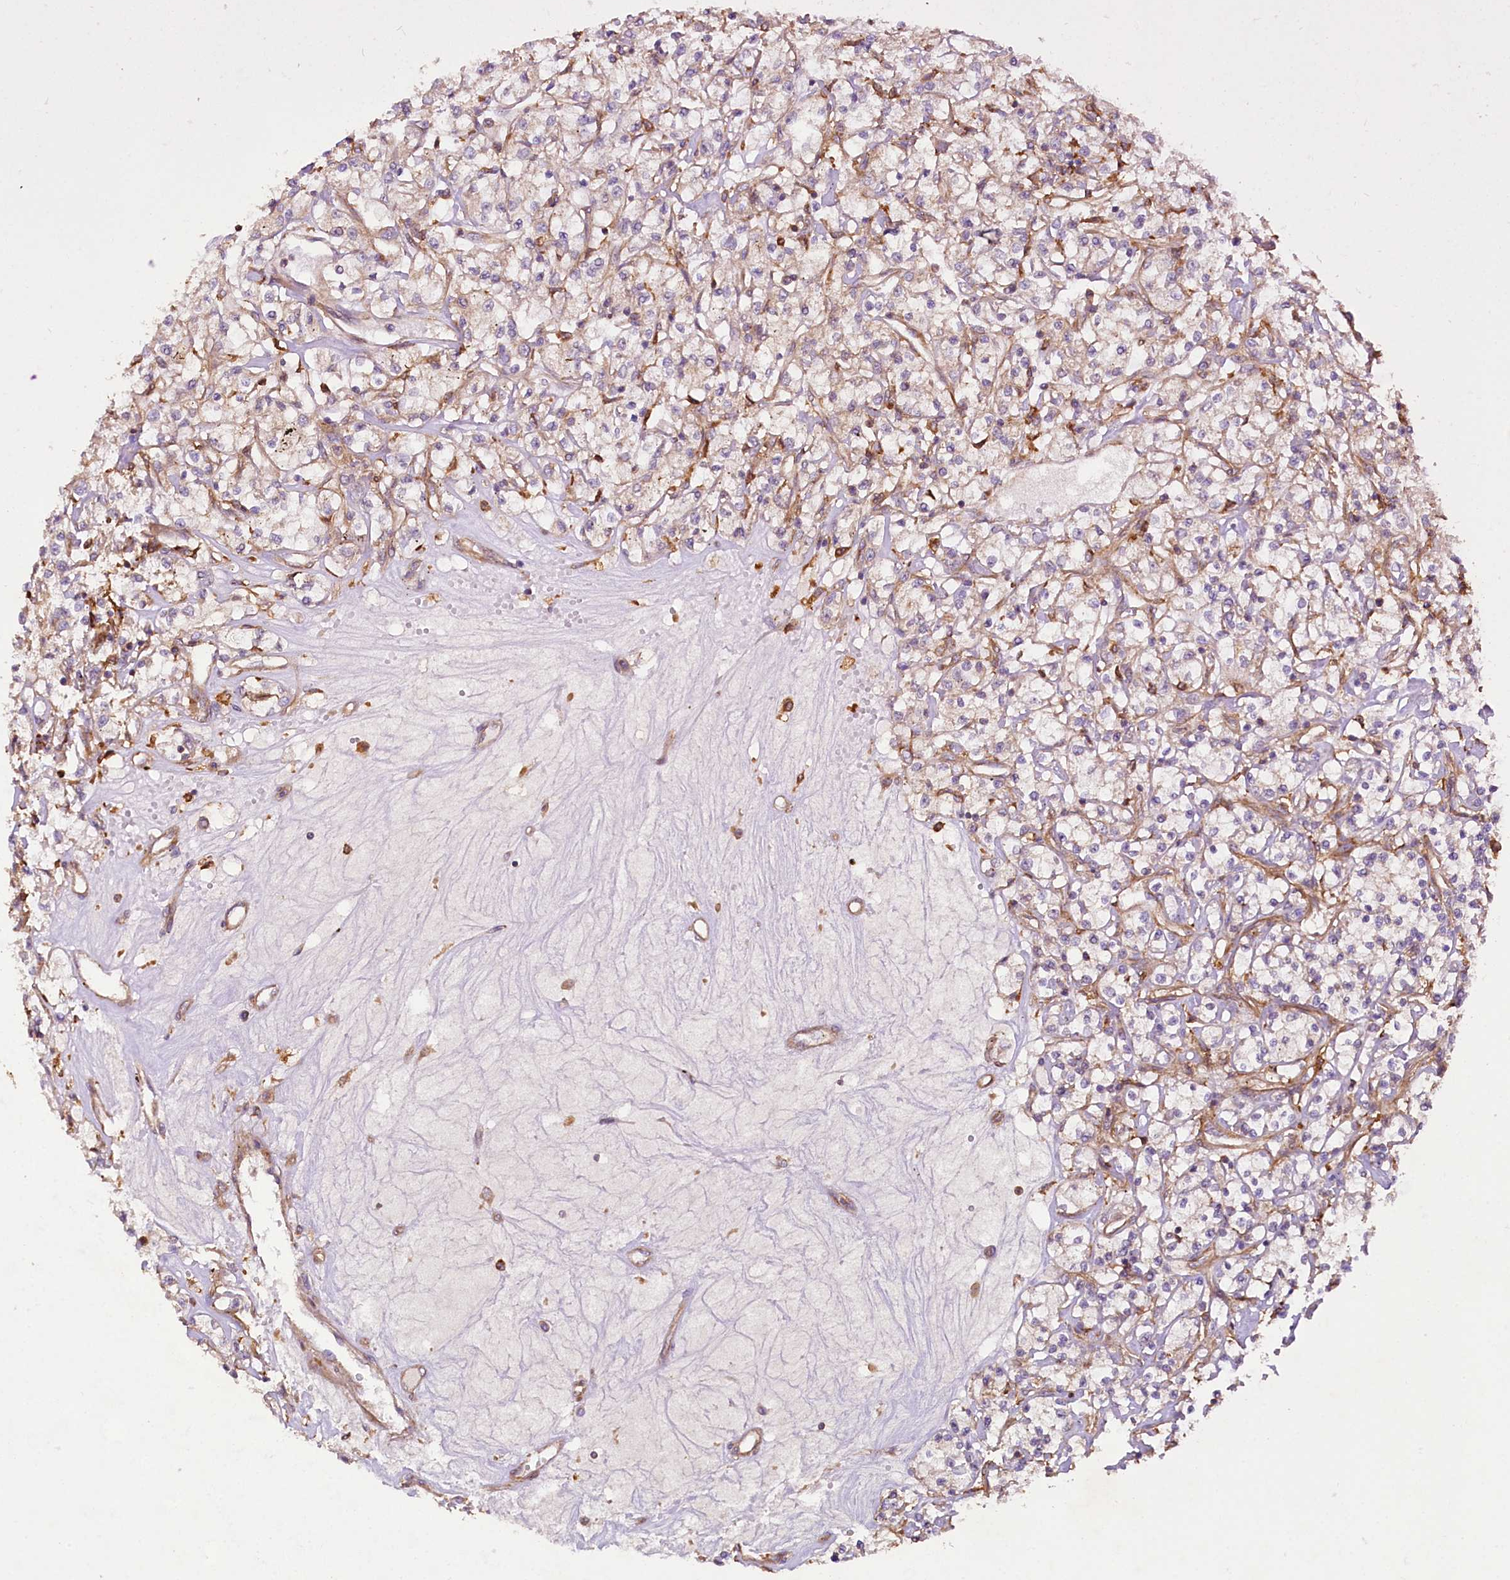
{"staining": {"intensity": "weak", "quantity": "<25%", "location": "cytoplasmic/membranous"}, "tissue": "renal cancer", "cell_type": "Tumor cells", "image_type": "cancer", "snomed": [{"axis": "morphology", "description": "Adenocarcinoma, NOS"}, {"axis": "topography", "description": "Kidney"}], "caption": "A high-resolution micrograph shows immunohistochemistry (IHC) staining of renal cancer (adenocarcinoma), which demonstrates no significant staining in tumor cells. Nuclei are stained in blue.", "gene": "CSAD", "patient": {"sex": "female", "age": 59}}